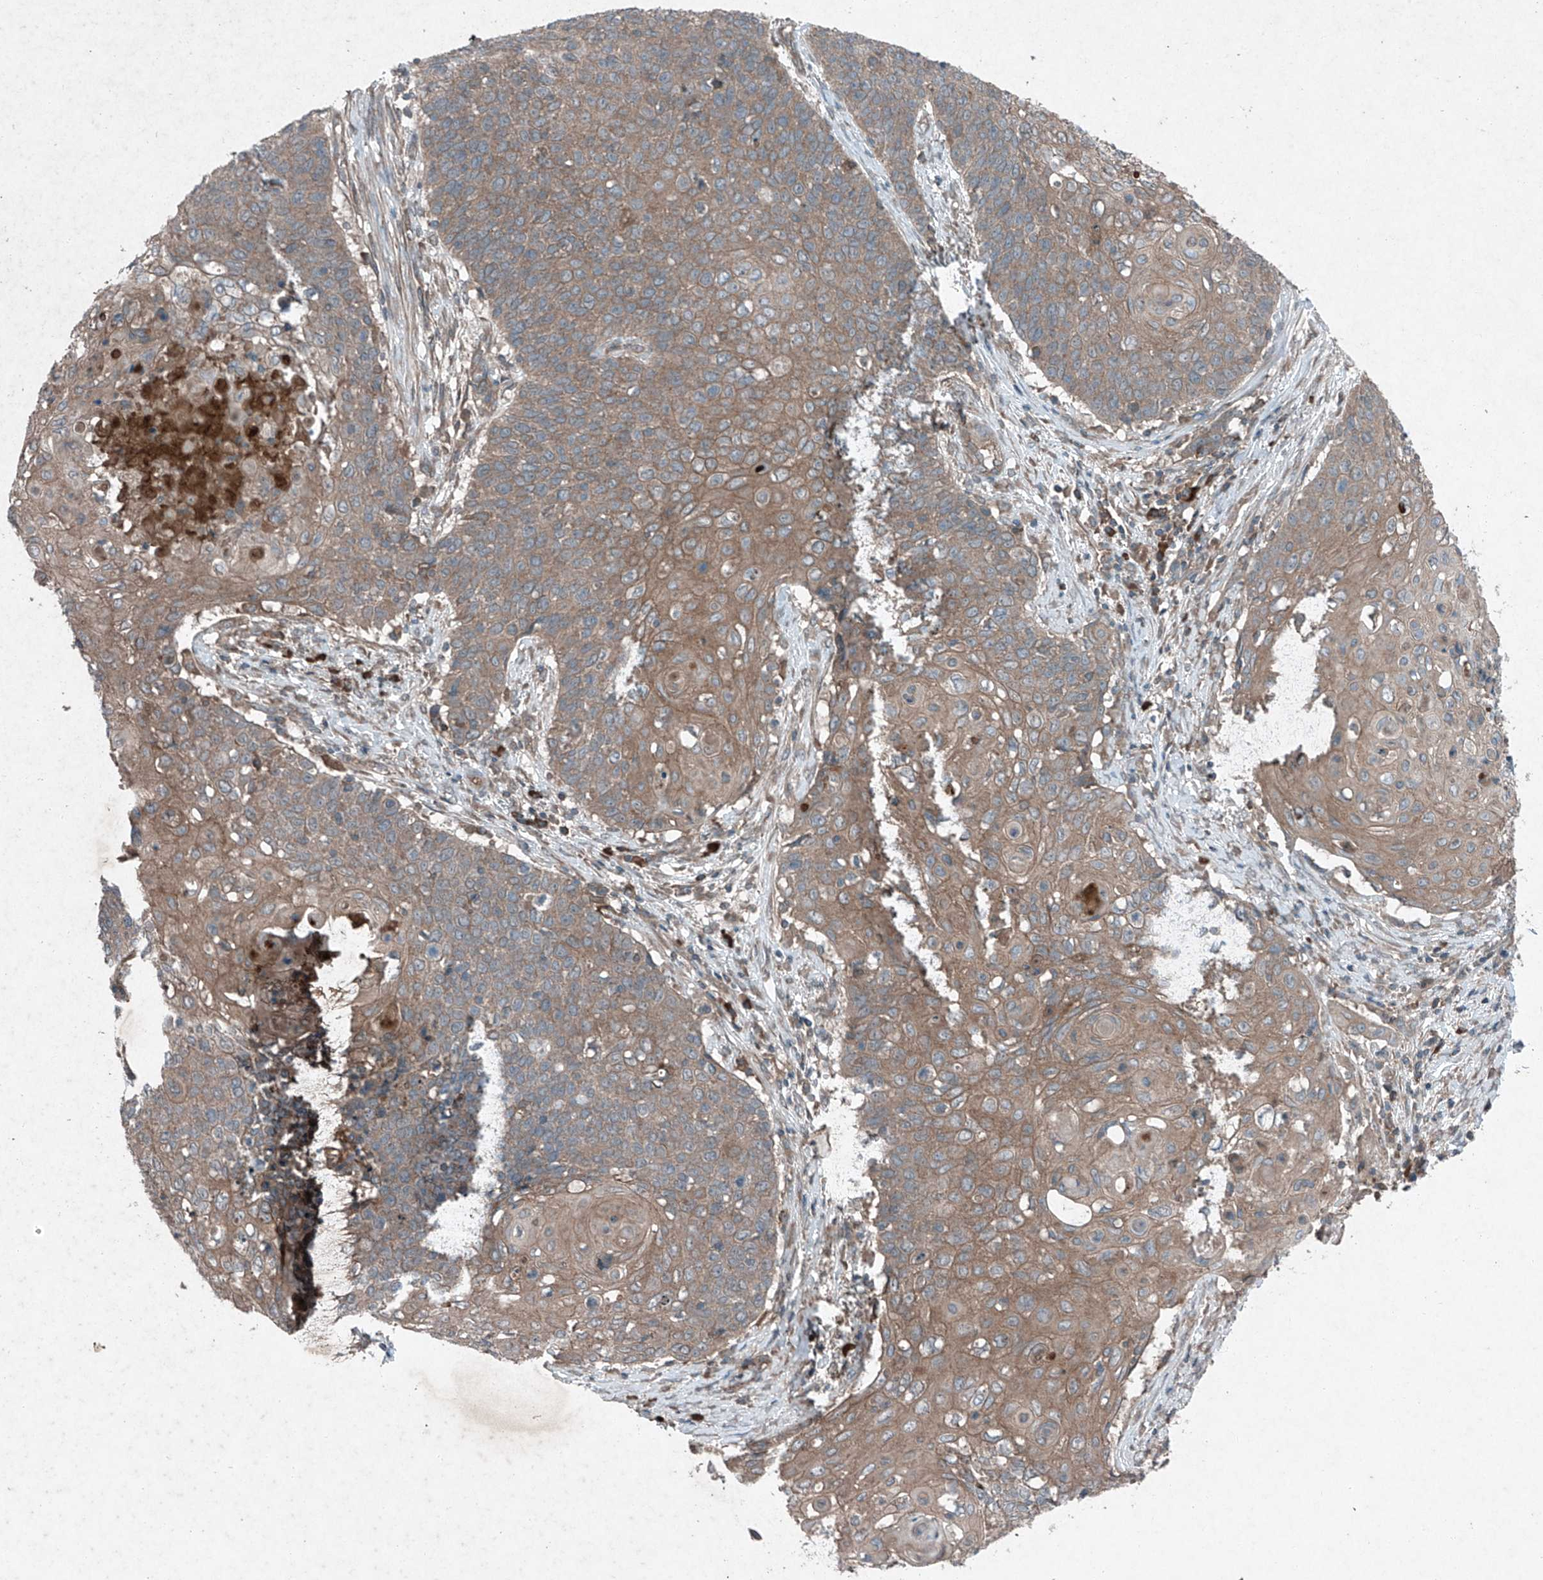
{"staining": {"intensity": "moderate", "quantity": ">75%", "location": "cytoplasmic/membranous"}, "tissue": "cervical cancer", "cell_type": "Tumor cells", "image_type": "cancer", "snomed": [{"axis": "morphology", "description": "Squamous cell carcinoma, NOS"}, {"axis": "topography", "description": "Cervix"}], "caption": "This histopathology image displays immunohistochemistry (IHC) staining of cervical cancer, with medium moderate cytoplasmic/membranous expression in approximately >75% of tumor cells.", "gene": "FOXRED2", "patient": {"sex": "female", "age": 39}}